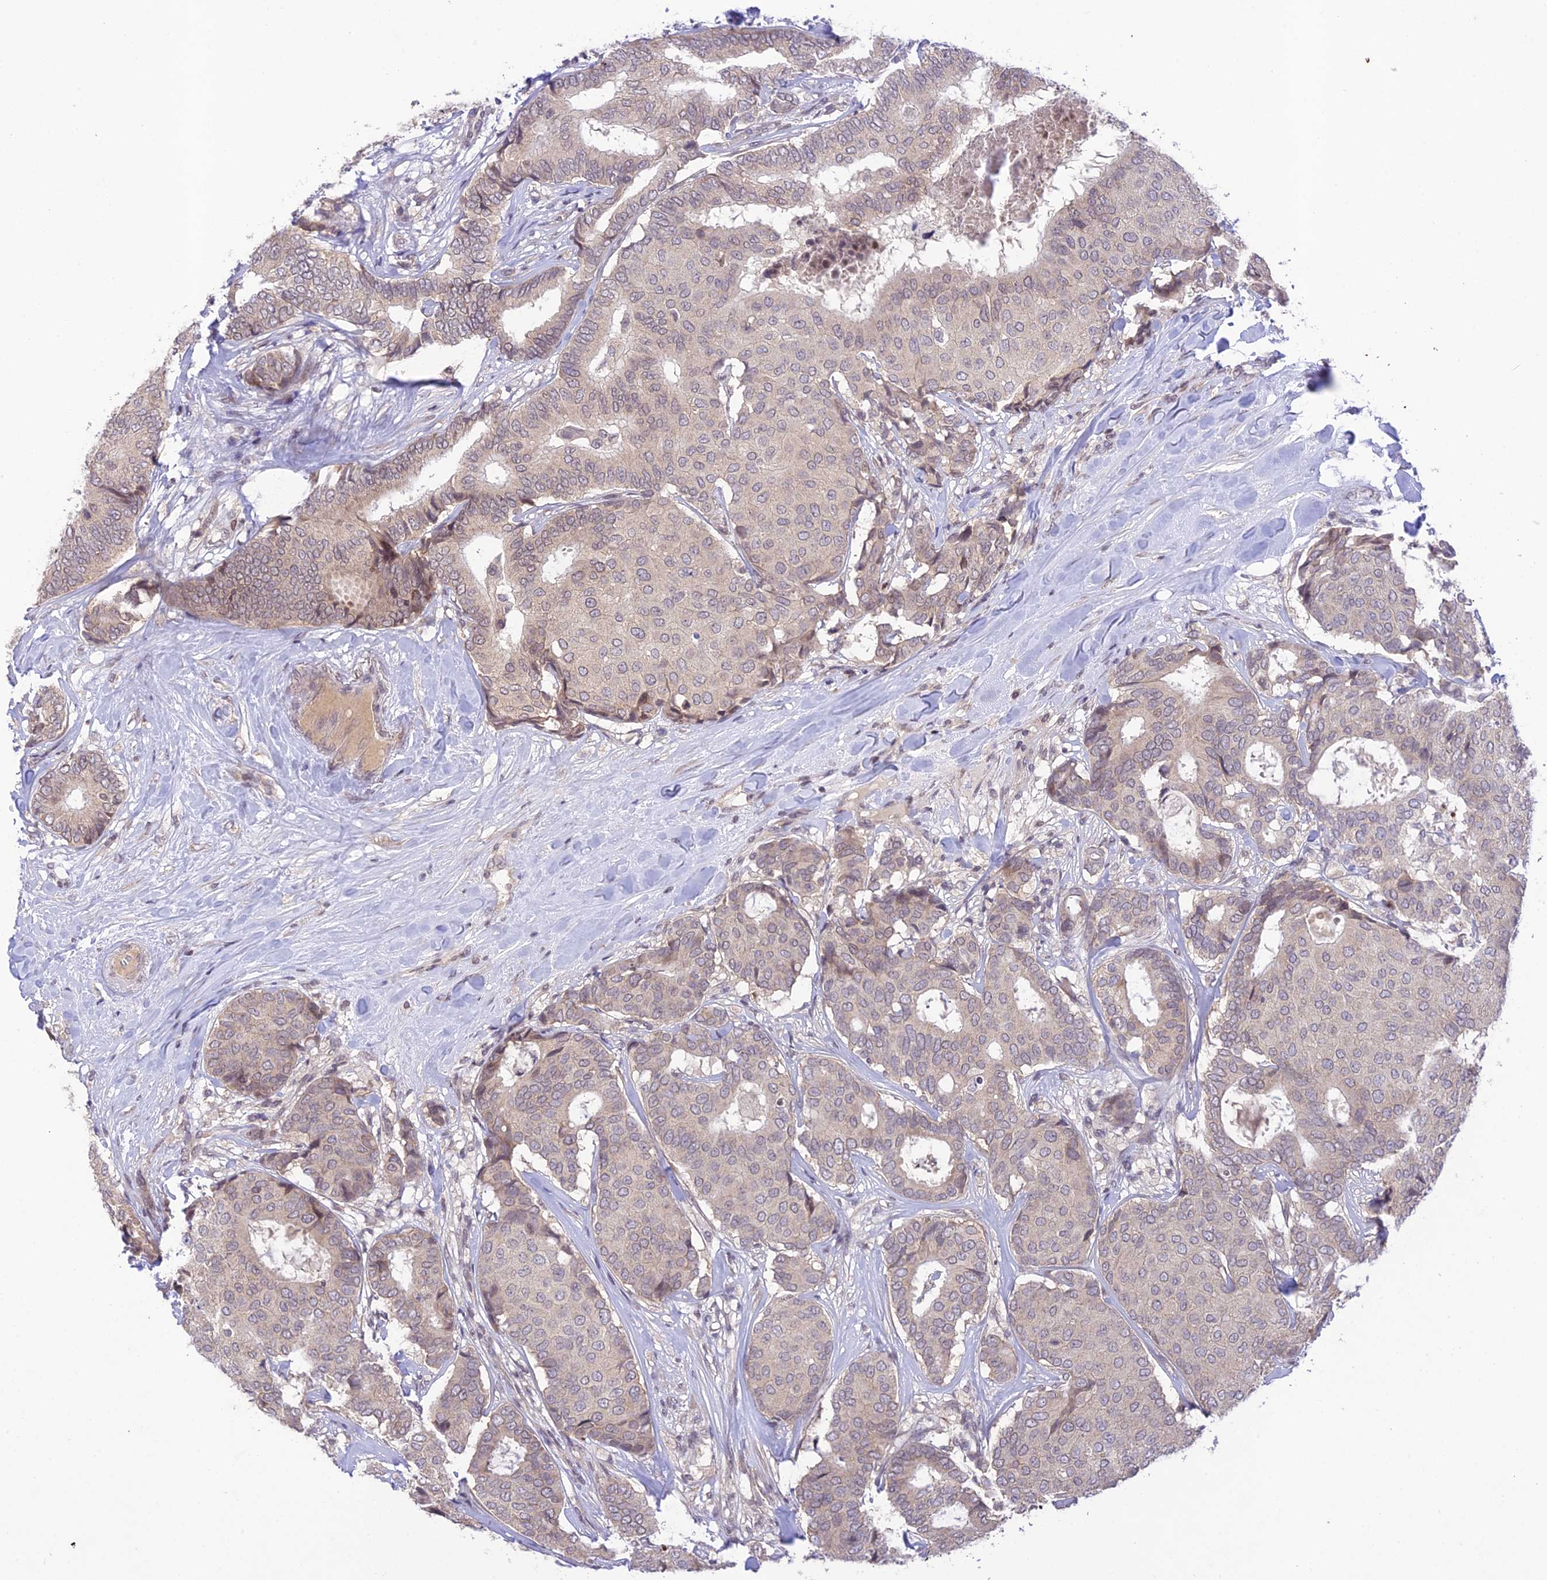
{"staining": {"intensity": "weak", "quantity": "<25%", "location": "cytoplasmic/membranous"}, "tissue": "breast cancer", "cell_type": "Tumor cells", "image_type": "cancer", "snomed": [{"axis": "morphology", "description": "Duct carcinoma"}, {"axis": "topography", "description": "Breast"}], "caption": "This photomicrograph is of breast cancer (infiltrating ductal carcinoma) stained with IHC to label a protein in brown with the nuclei are counter-stained blue. There is no staining in tumor cells.", "gene": "TEKT1", "patient": {"sex": "female", "age": 75}}